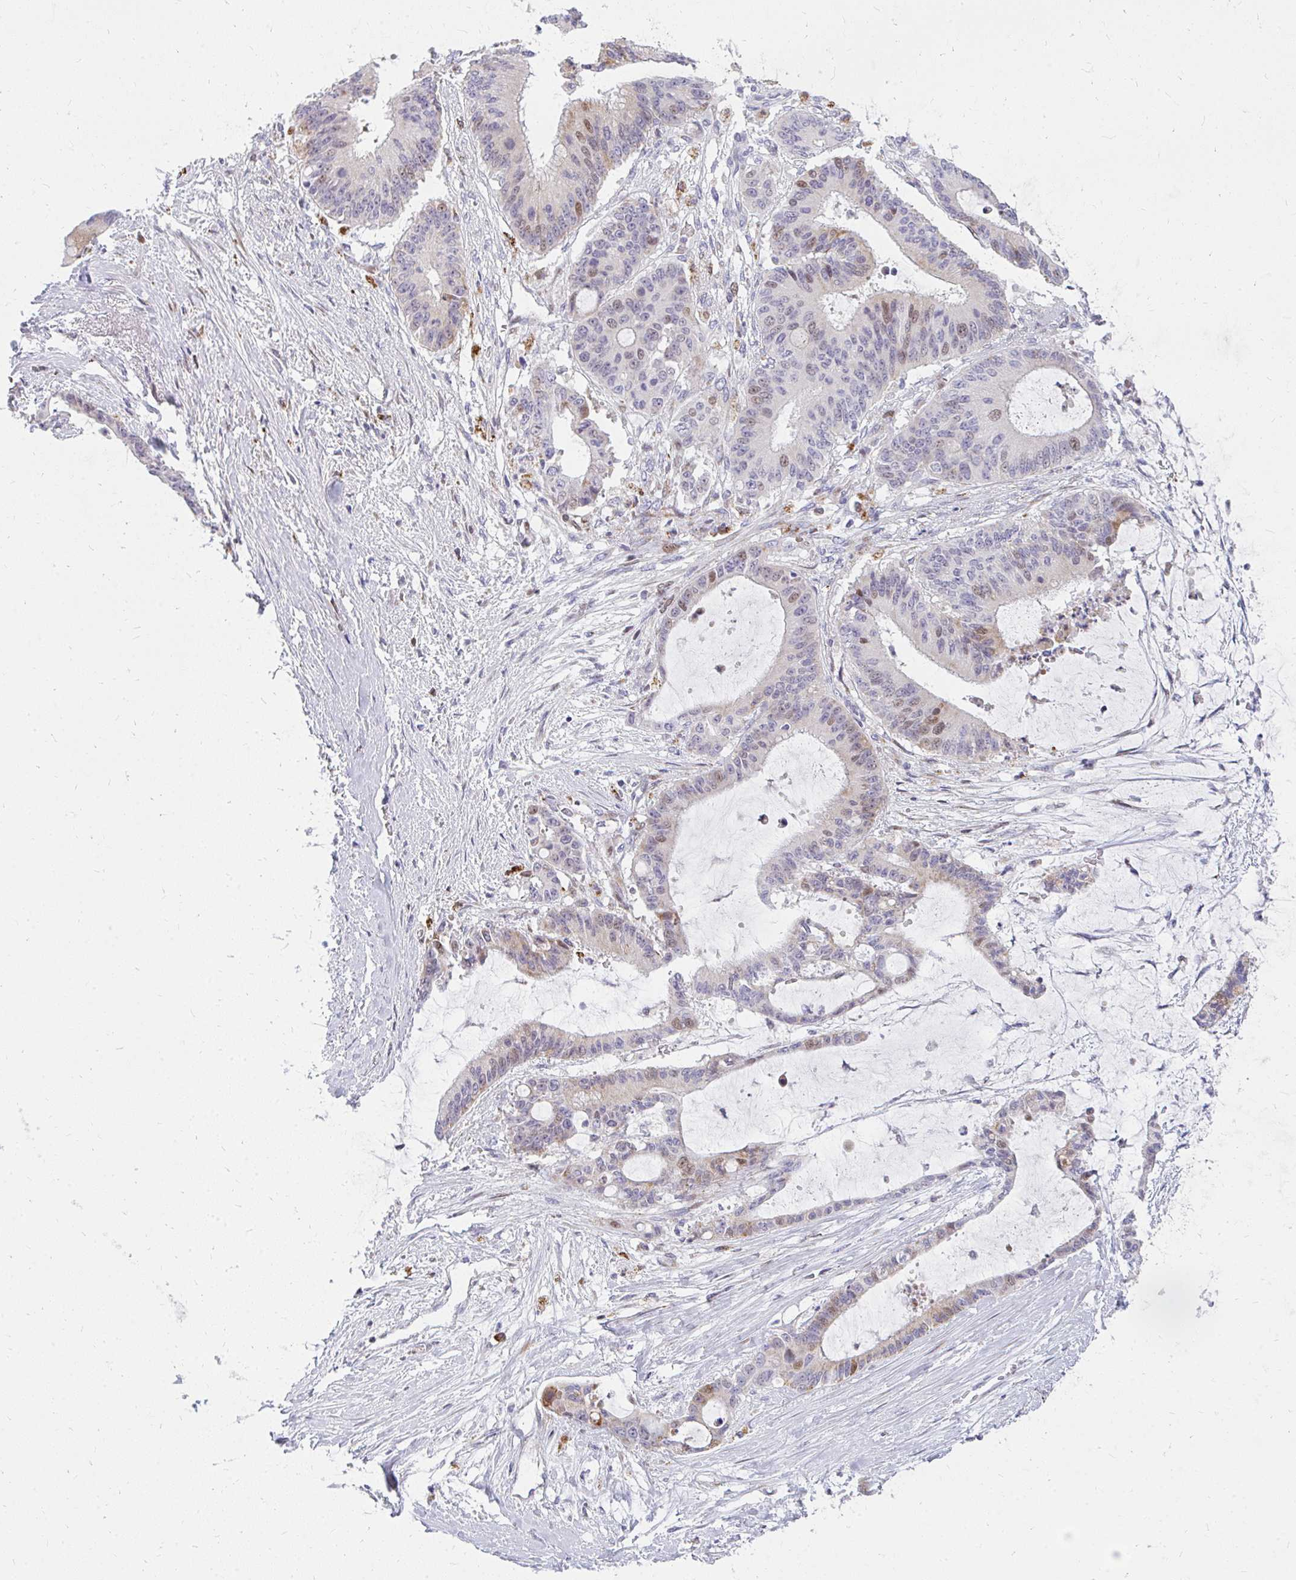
{"staining": {"intensity": "moderate", "quantity": "<25%", "location": "nuclear"}, "tissue": "liver cancer", "cell_type": "Tumor cells", "image_type": "cancer", "snomed": [{"axis": "morphology", "description": "Normal tissue, NOS"}, {"axis": "morphology", "description": "Cholangiocarcinoma"}, {"axis": "topography", "description": "Liver"}, {"axis": "topography", "description": "Peripheral nerve tissue"}], "caption": "Tumor cells show low levels of moderate nuclear expression in about <25% of cells in human cholangiocarcinoma (liver).", "gene": "PLA2G5", "patient": {"sex": "female", "age": 73}}